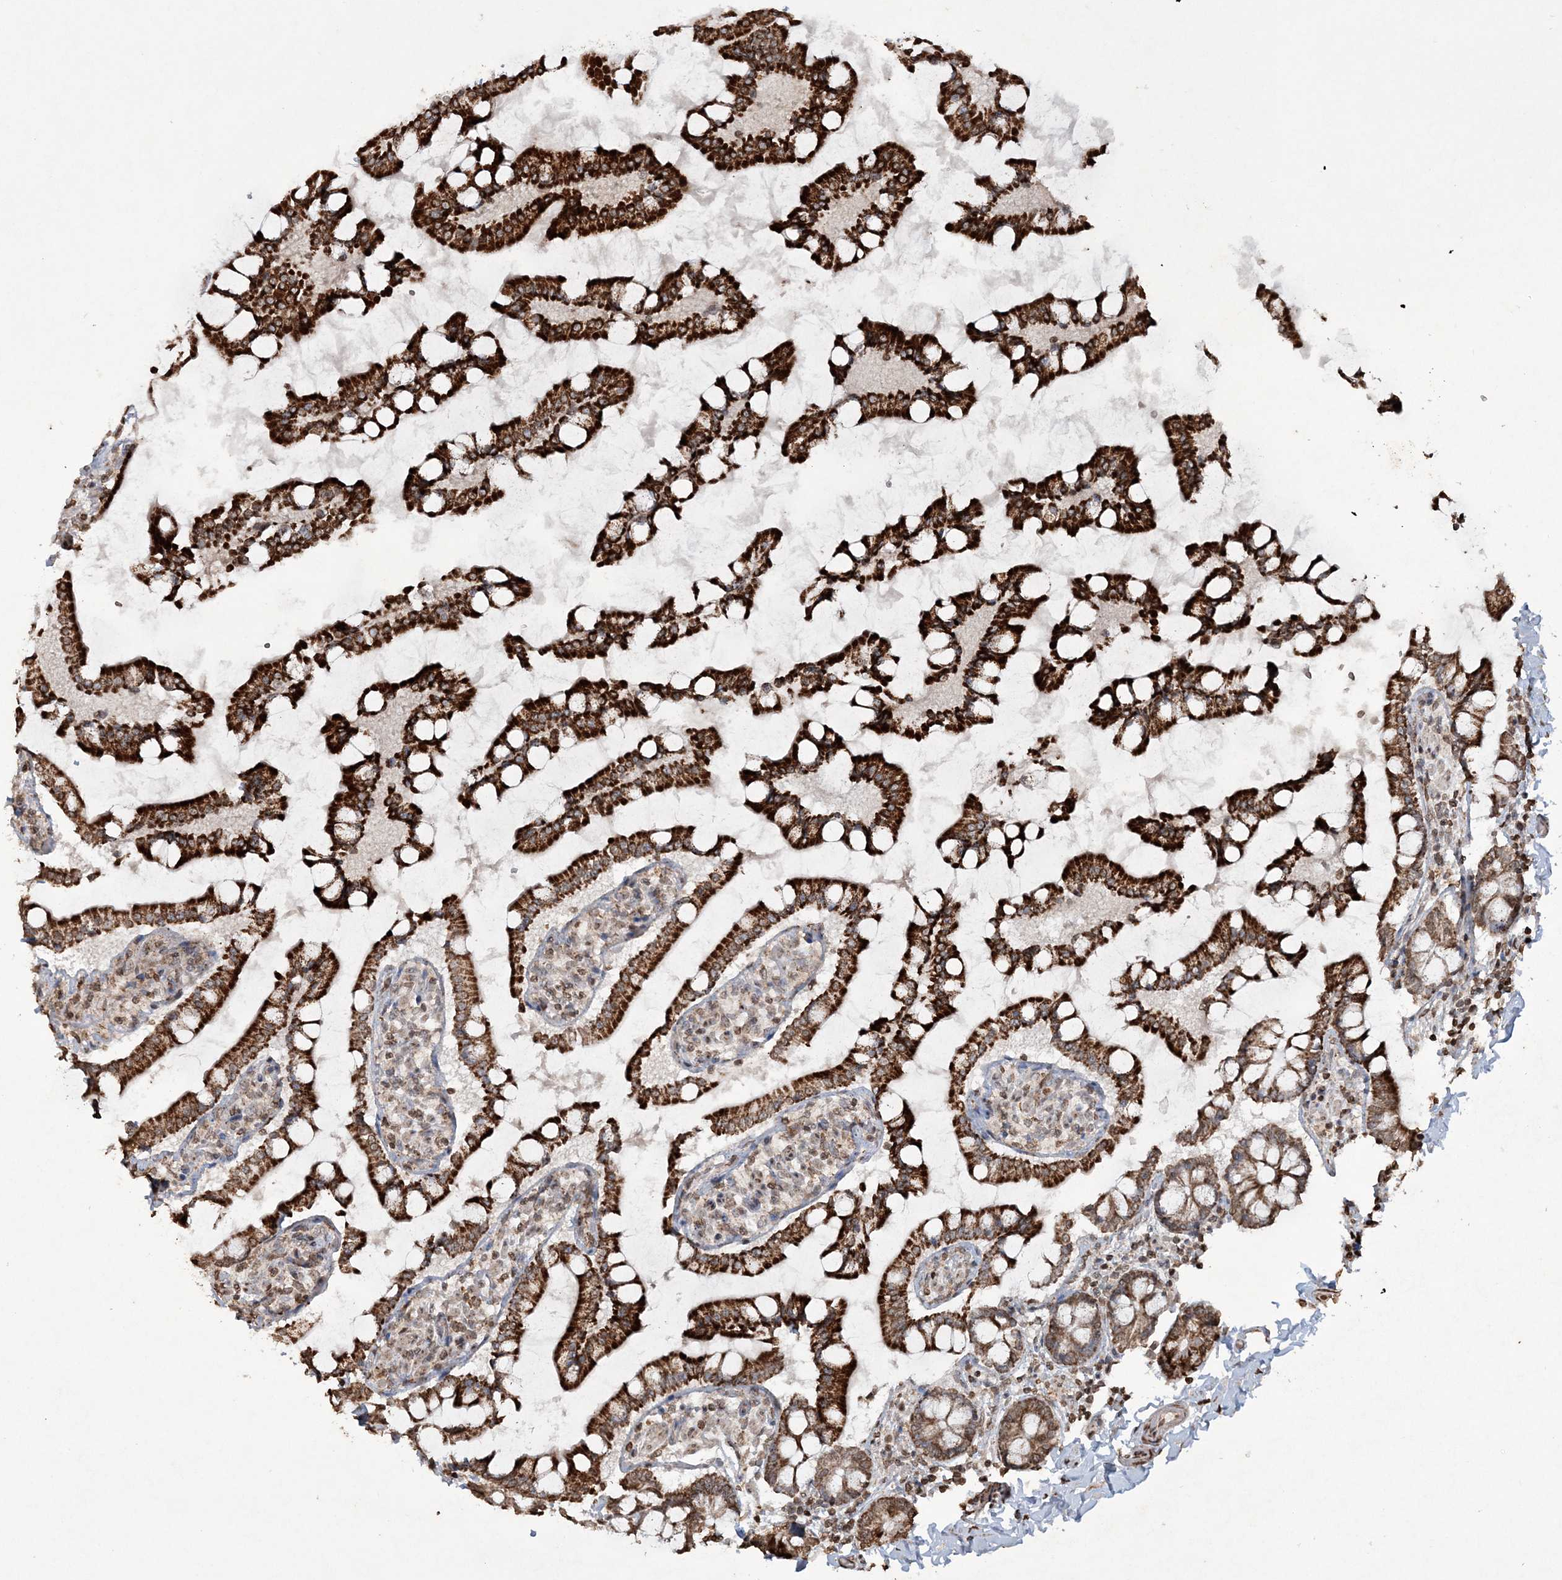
{"staining": {"intensity": "strong", "quantity": ">75%", "location": "cytoplasmic/membranous"}, "tissue": "small intestine", "cell_type": "Glandular cells", "image_type": "normal", "snomed": [{"axis": "morphology", "description": "Normal tissue, NOS"}, {"axis": "topography", "description": "Small intestine"}], "caption": "Protein staining of benign small intestine reveals strong cytoplasmic/membranous expression in approximately >75% of glandular cells. (Brightfield microscopy of DAB IHC at high magnification).", "gene": "TTC7A", "patient": {"sex": "male", "age": 41}}